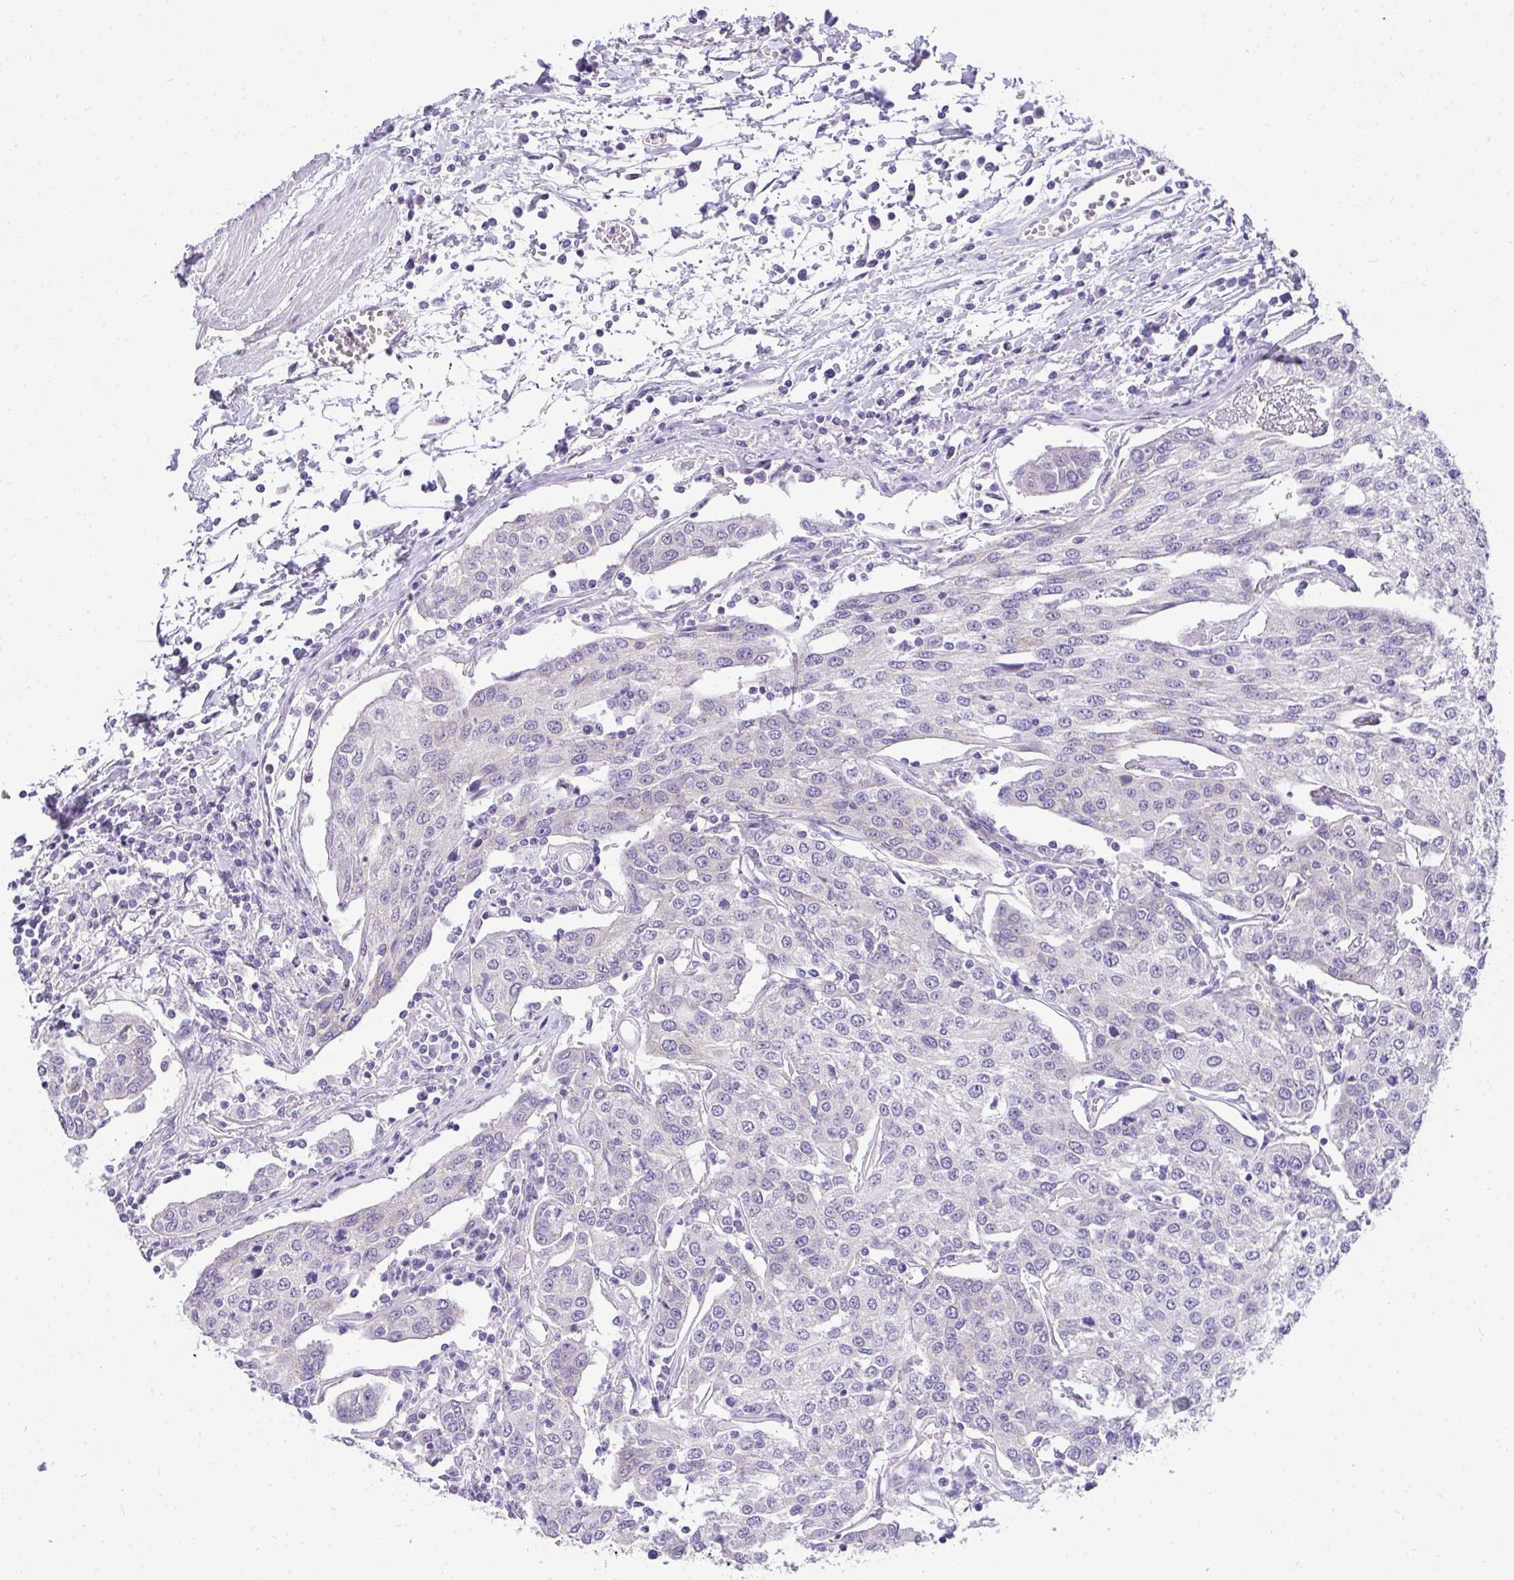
{"staining": {"intensity": "negative", "quantity": "none", "location": "none"}, "tissue": "urothelial cancer", "cell_type": "Tumor cells", "image_type": "cancer", "snomed": [{"axis": "morphology", "description": "Urothelial carcinoma, High grade"}, {"axis": "topography", "description": "Urinary bladder"}], "caption": "High magnification brightfield microscopy of high-grade urothelial carcinoma stained with DAB (3,3'-diaminobenzidine) (brown) and counterstained with hematoxylin (blue): tumor cells show no significant positivity.", "gene": "VGLL3", "patient": {"sex": "female", "age": 85}}